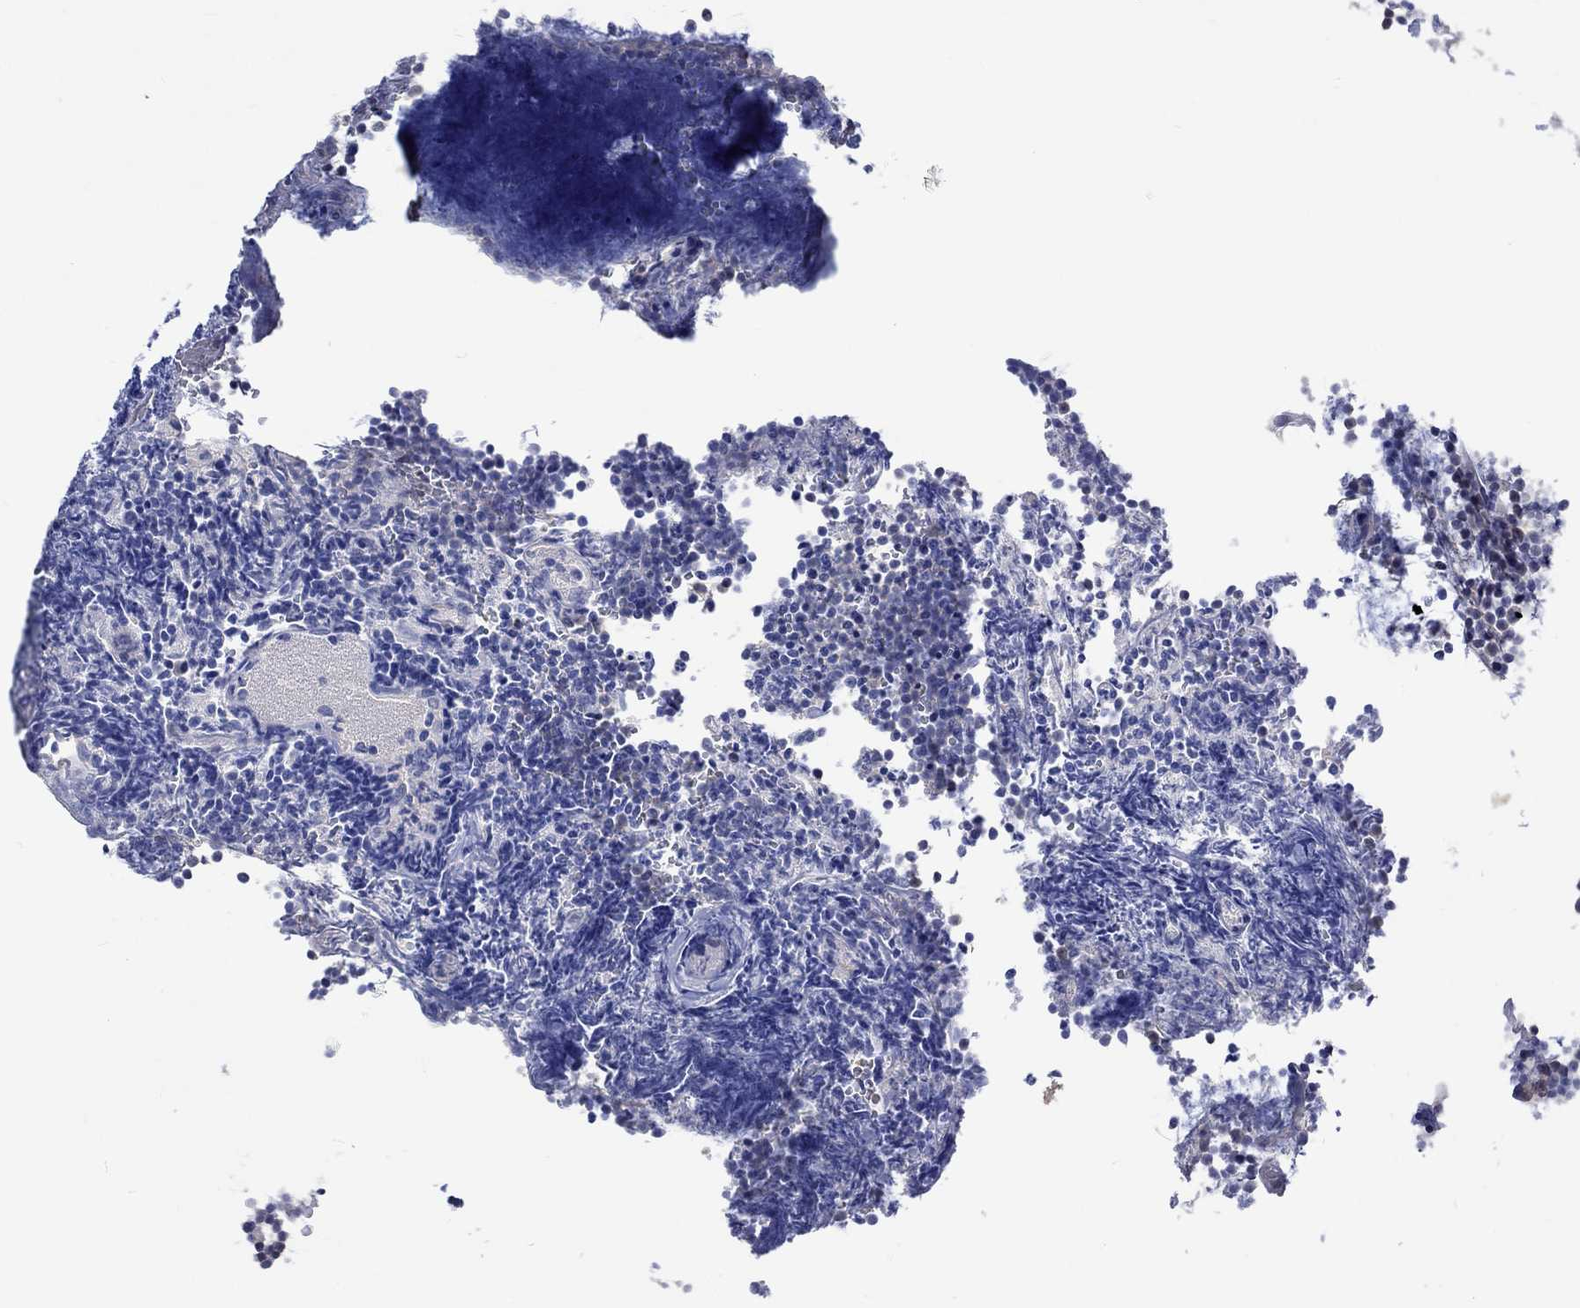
{"staining": {"intensity": "negative", "quantity": "none", "location": "none"}, "tissue": "lymphoma", "cell_type": "Tumor cells", "image_type": "cancer", "snomed": [{"axis": "morphology", "description": "Malignant lymphoma, non-Hodgkin's type, Low grade"}, {"axis": "topography", "description": "Brain"}], "caption": "Immunohistochemistry photomicrograph of malignant lymphoma, non-Hodgkin's type (low-grade) stained for a protein (brown), which exhibits no expression in tumor cells.", "gene": "WASF1", "patient": {"sex": "female", "age": 66}}